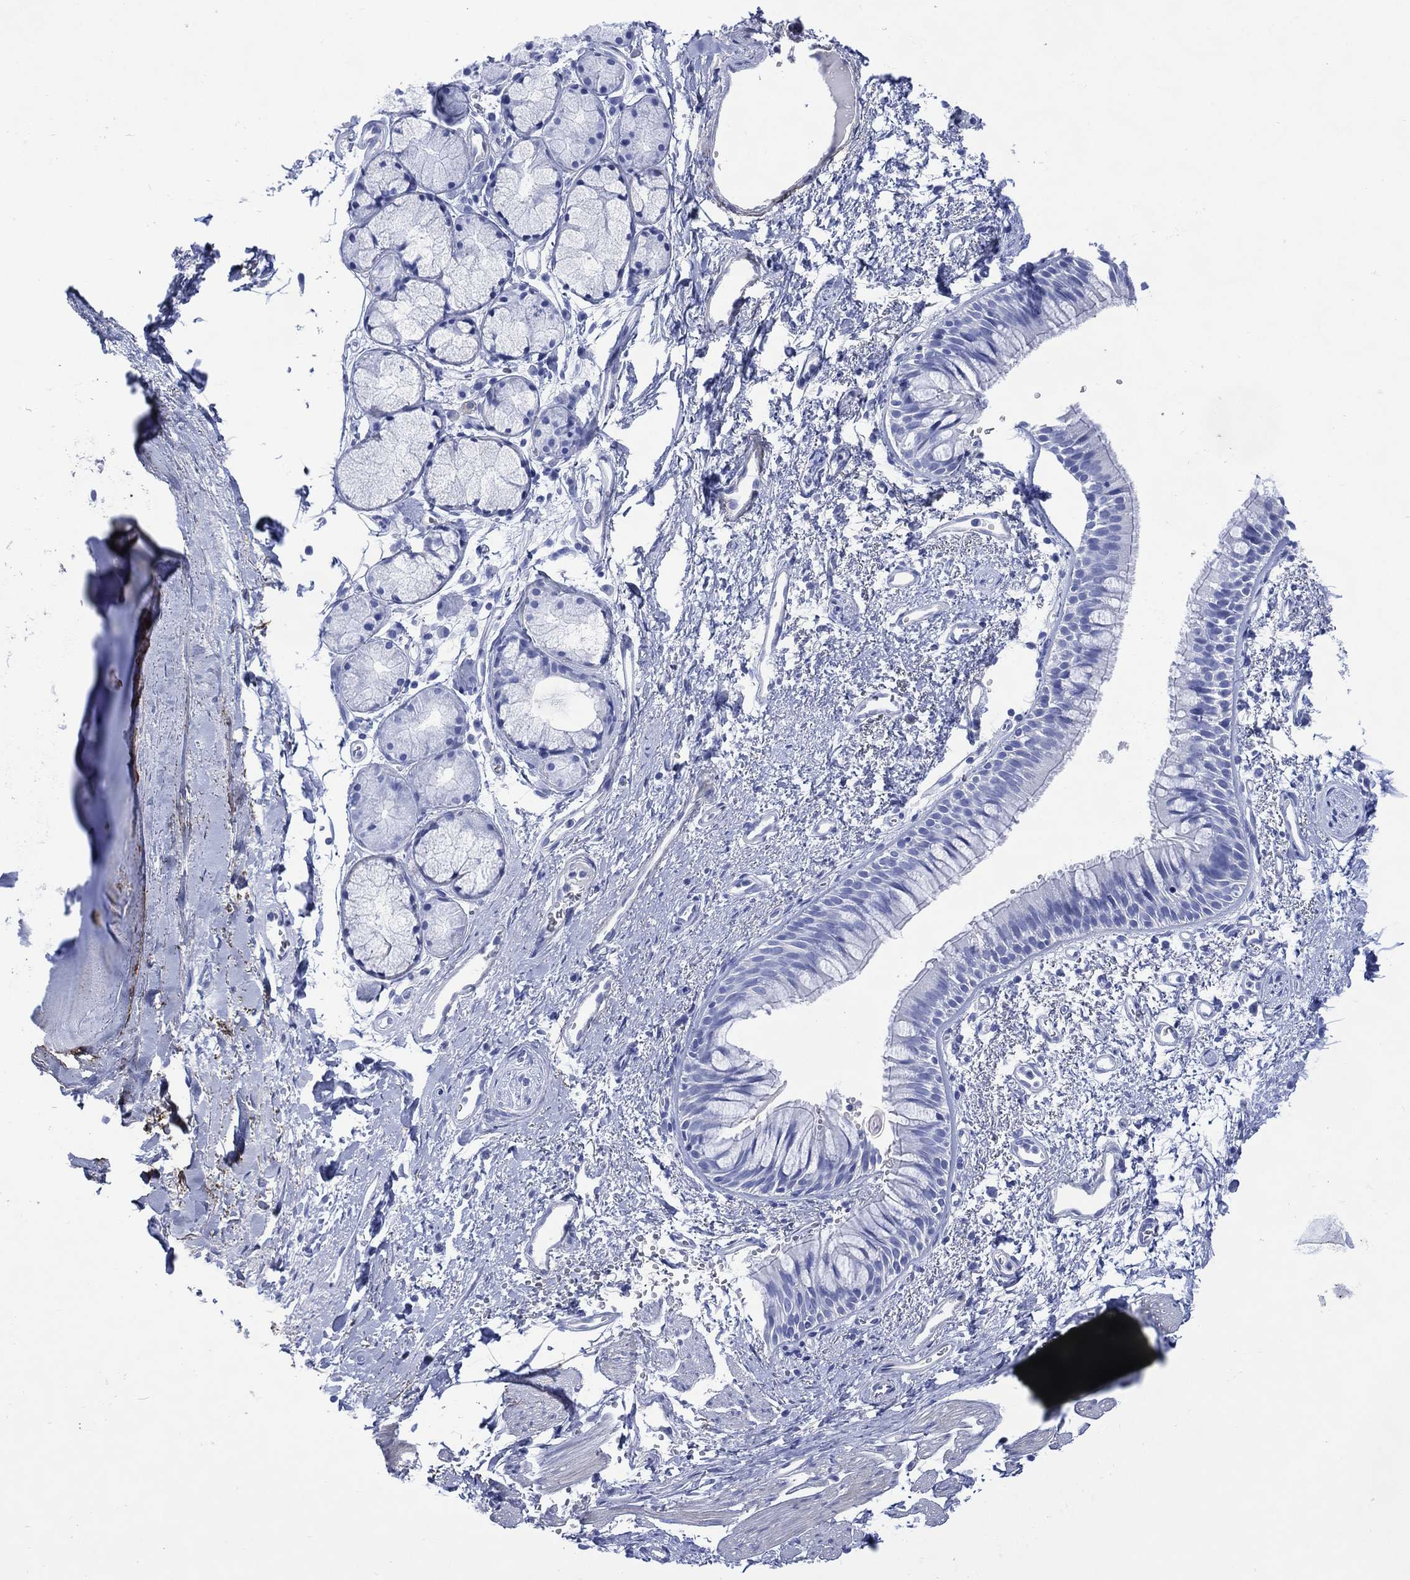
{"staining": {"intensity": "negative", "quantity": "none", "location": "none"}, "tissue": "bronchus", "cell_type": "Respiratory epithelial cells", "image_type": "normal", "snomed": [{"axis": "morphology", "description": "Normal tissue, NOS"}, {"axis": "topography", "description": "Cartilage tissue"}, {"axis": "topography", "description": "Bronchus"}], "caption": "There is no significant expression in respiratory epithelial cells of bronchus. Nuclei are stained in blue.", "gene": "SHCBP1L", "patient": {"sex": "male", "age": 66}}